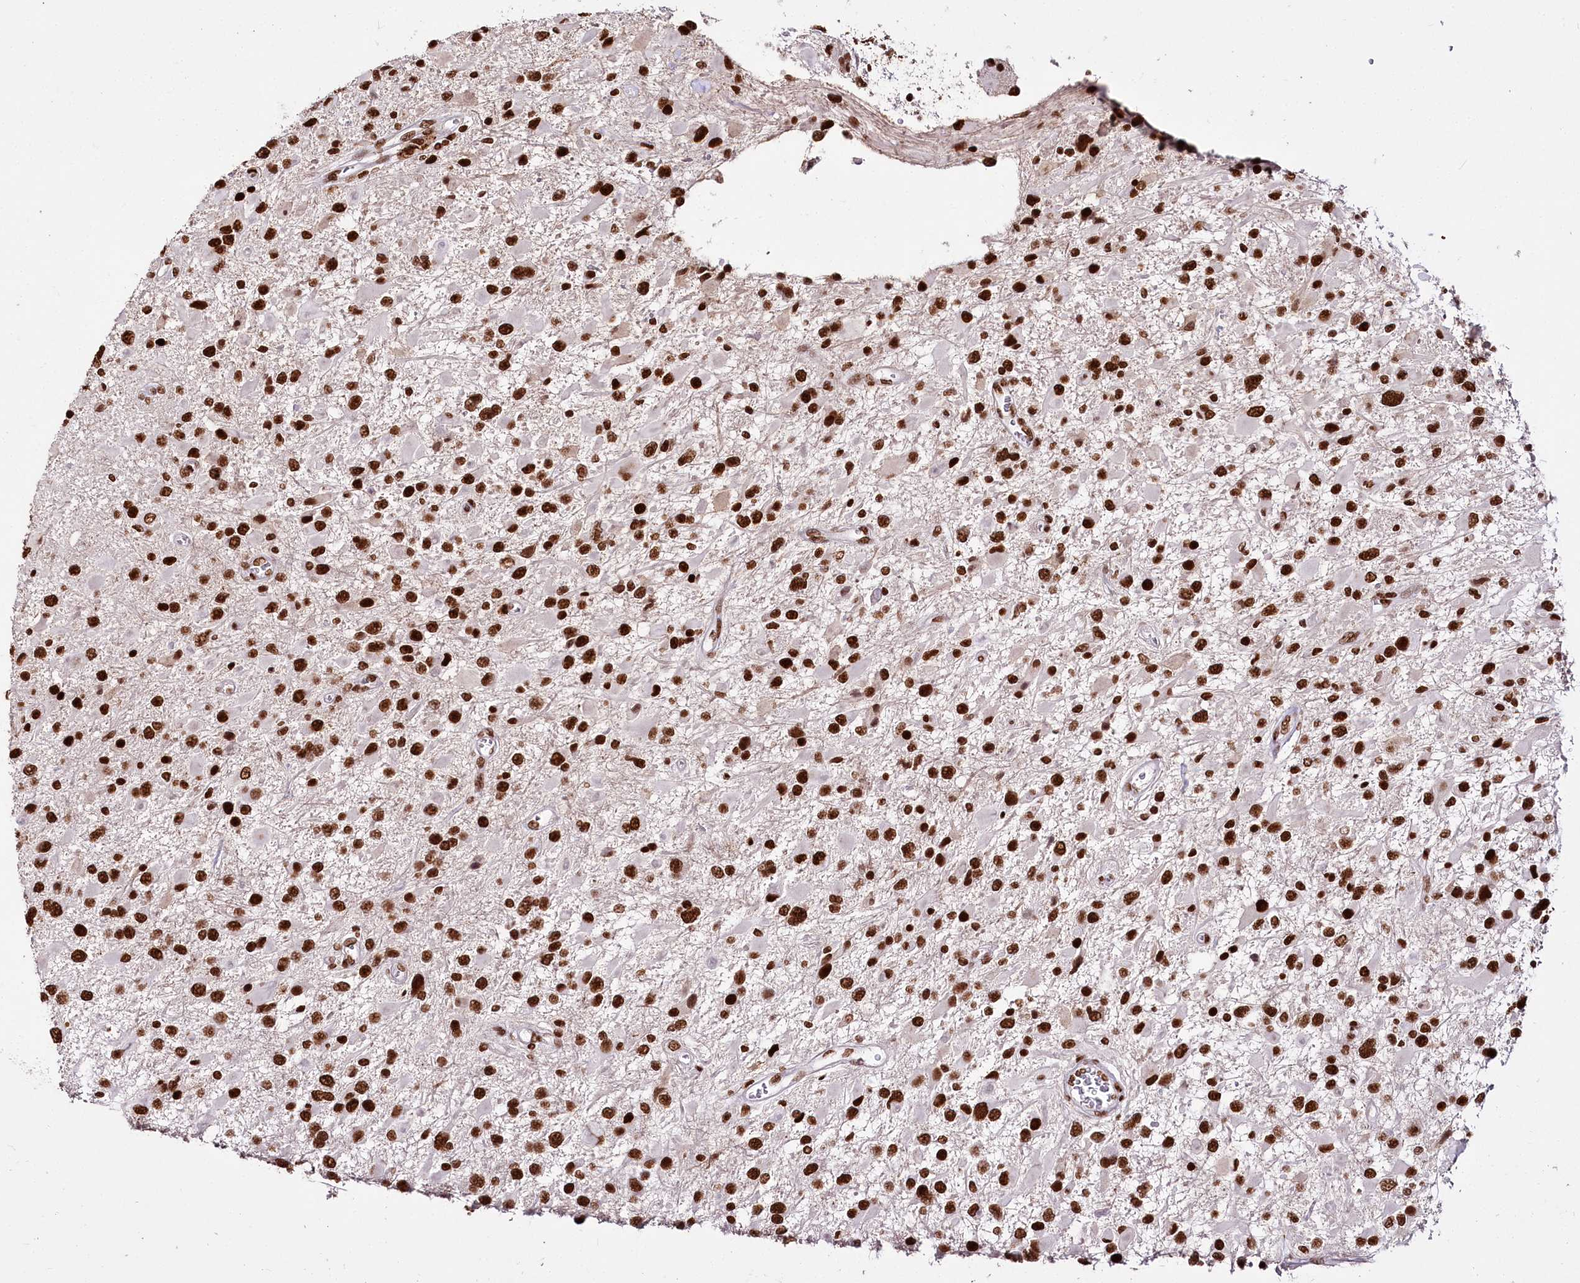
{"staining": {"intensity": "strong", "quantity": ">75%", "location": "nuclear"}, "tissue": "glioma", "cell_type": "Tumor cells", "image_type": "cancer", "snomed": [{"axis": "morphology", "description": "Glioma, malignant, High grade"}, {"axis": "topography", "description": "Brain"}], "caption": "Immunohistochemistry (IHC) (DAB) staining of glioma exhibits strong nuclear protein staining in about >75% of tumor cells.", "gene": "SMARCE1", "patient": {"sex": "male", "age": 53}}